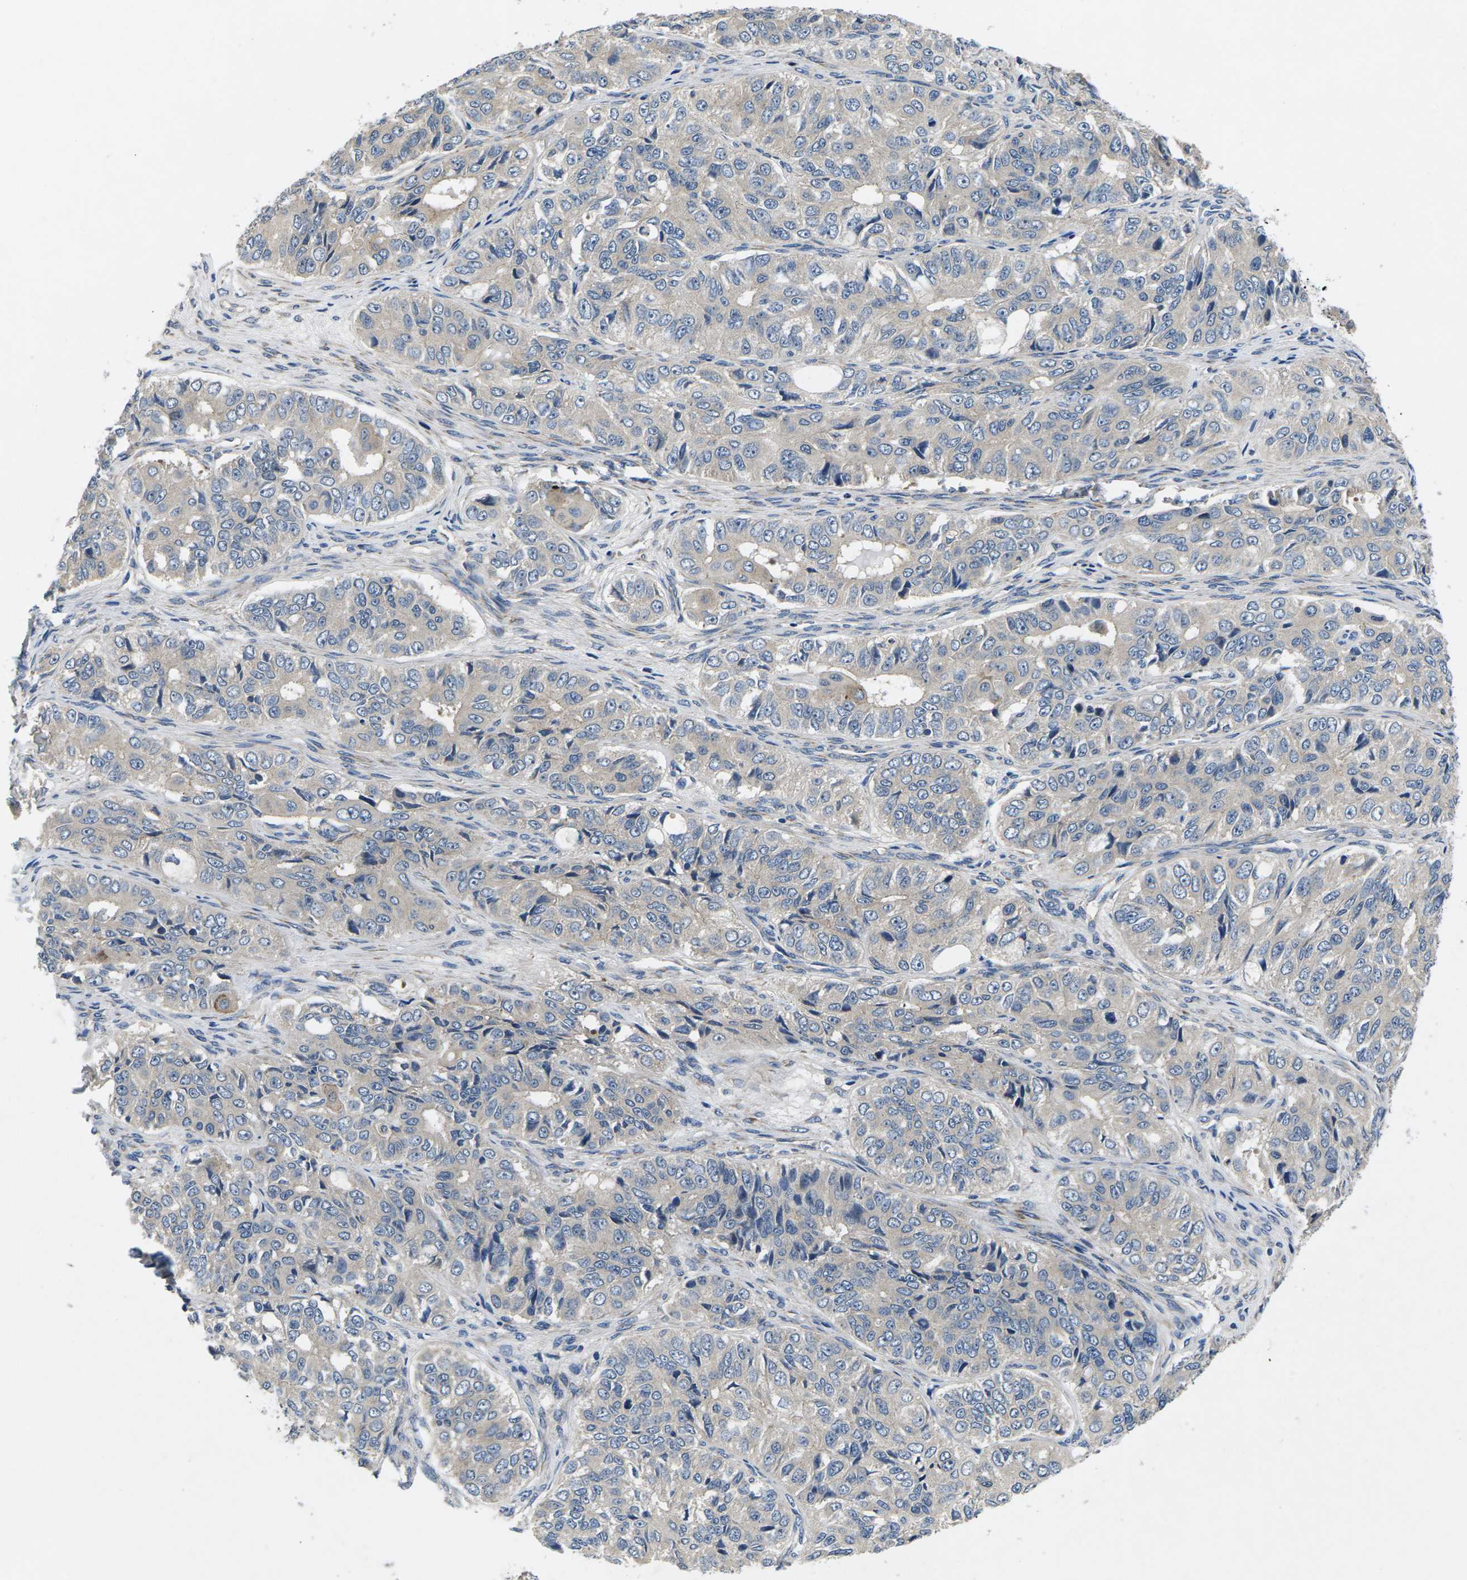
{"staining": {"intensity": "negative", "quantity": "none", "location": "none"}, "tissue": "ovarian cancer", "cell_type": "Tumor cells", "image_type": "cancer", "snomed": [{"axis": "morphology", "description": "Carcinoma, endometroid"}, {"axis": "topography", "description": "Ovary"}], "caption": "DAB immunohistochemical staining of human endometroid carcinoma (ovarian) shows no significant positivity in tumor cells.", "gene": "PLCE1", "patient": {"sex": "female", "age": 51}}